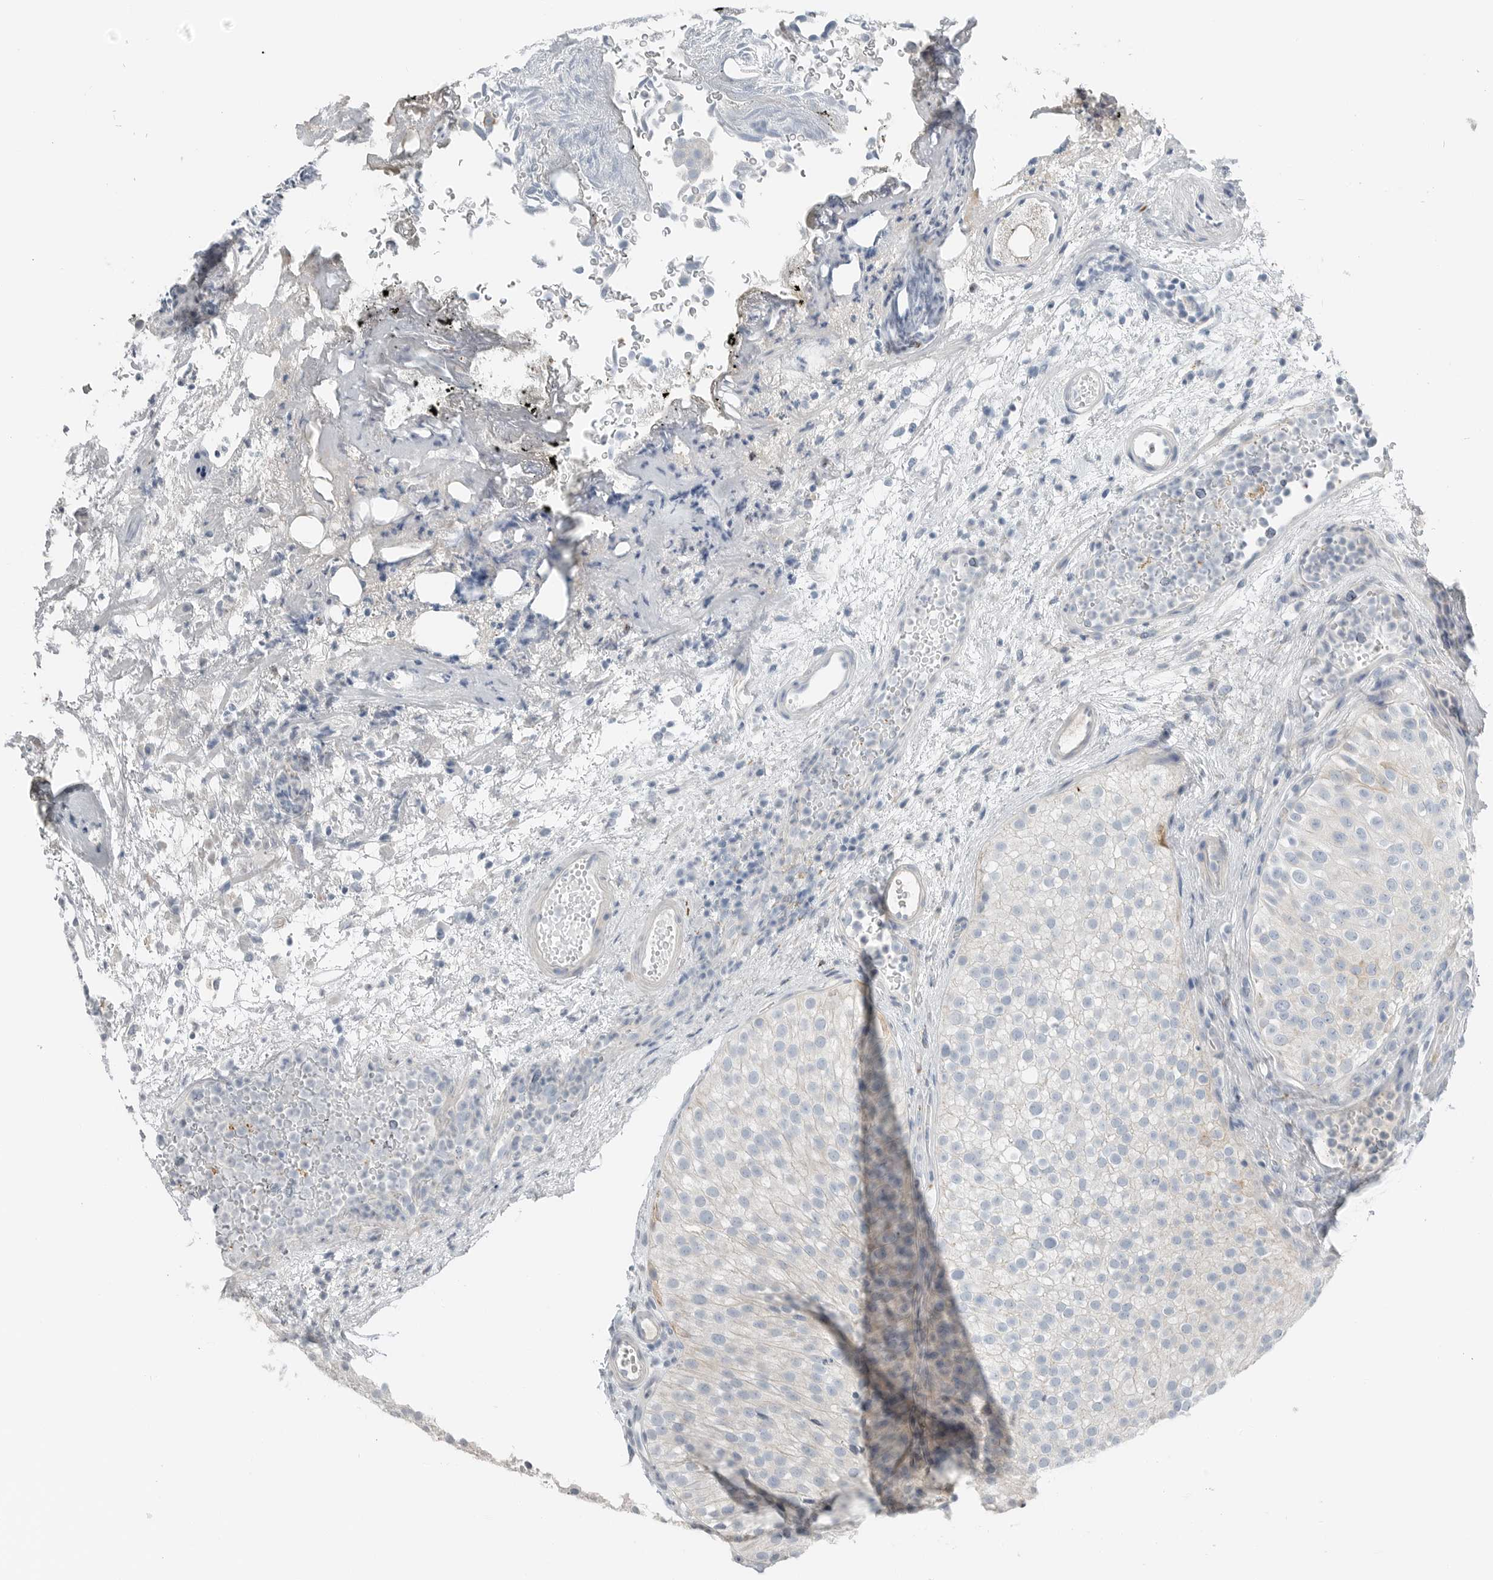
{"staining": {"intensity": "moderate", "quantity": "<25%", "location": "cytoplasmic/membranous"}, "tissue": "urothelial cancer", "cell_type": "Tumor cells", "image_type": "cancer", "snomed": [{"axis": "morphology", "description": "Urothelial carcinoma, Low grade"}, {"axis": "topography", "description": "Urinary bladder"}], "caption": "Protein analysis of low-grade urothelial carcinoma tissue demonstrates moderate cytoplasmic/membranous staining in approximately <25% of tumor cells.", "gene": "SERPINB7", "patient": {"sex": "male", "age": 78}}